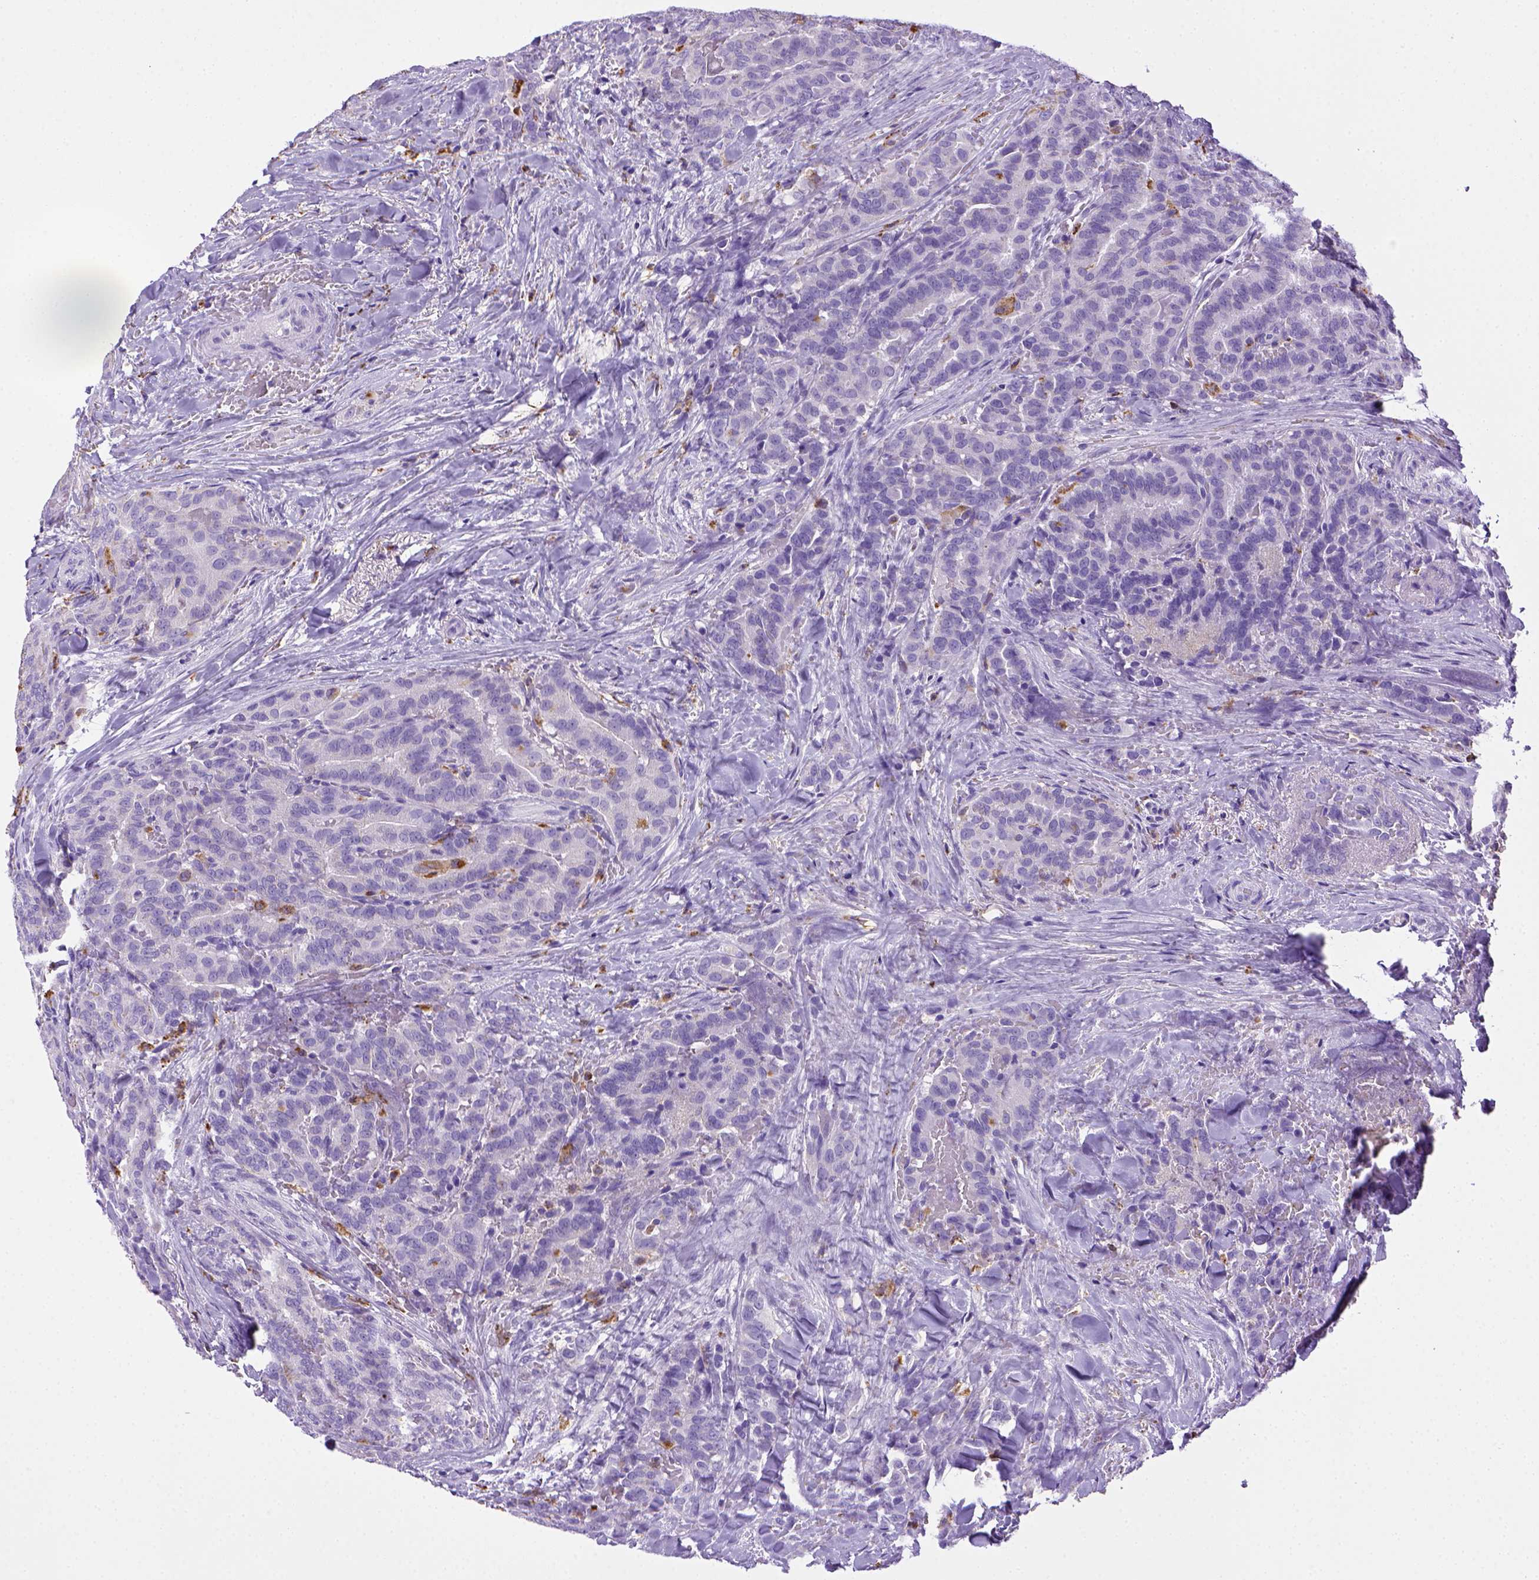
{"staining": {"intensity": "negative", "quantity": "none", "location": "none"}, "tissue": "thyroid cancer", "cell_type": "Tumor cells", "image_type": "cancer", "snomed": [{"axis": "morphology", "description": "Papillary adenocarcinoma, NOS"}, {"axis": "topography", "description": "Thyroid gland"}], "caption": "Immunohistochemistry (IHC) of human thyroid cancer (papillary adenocarcinoma) demonstrates no staining in tumor cells.", "gene": "CD68", "patient": {"sex": "male", "age": 61}}